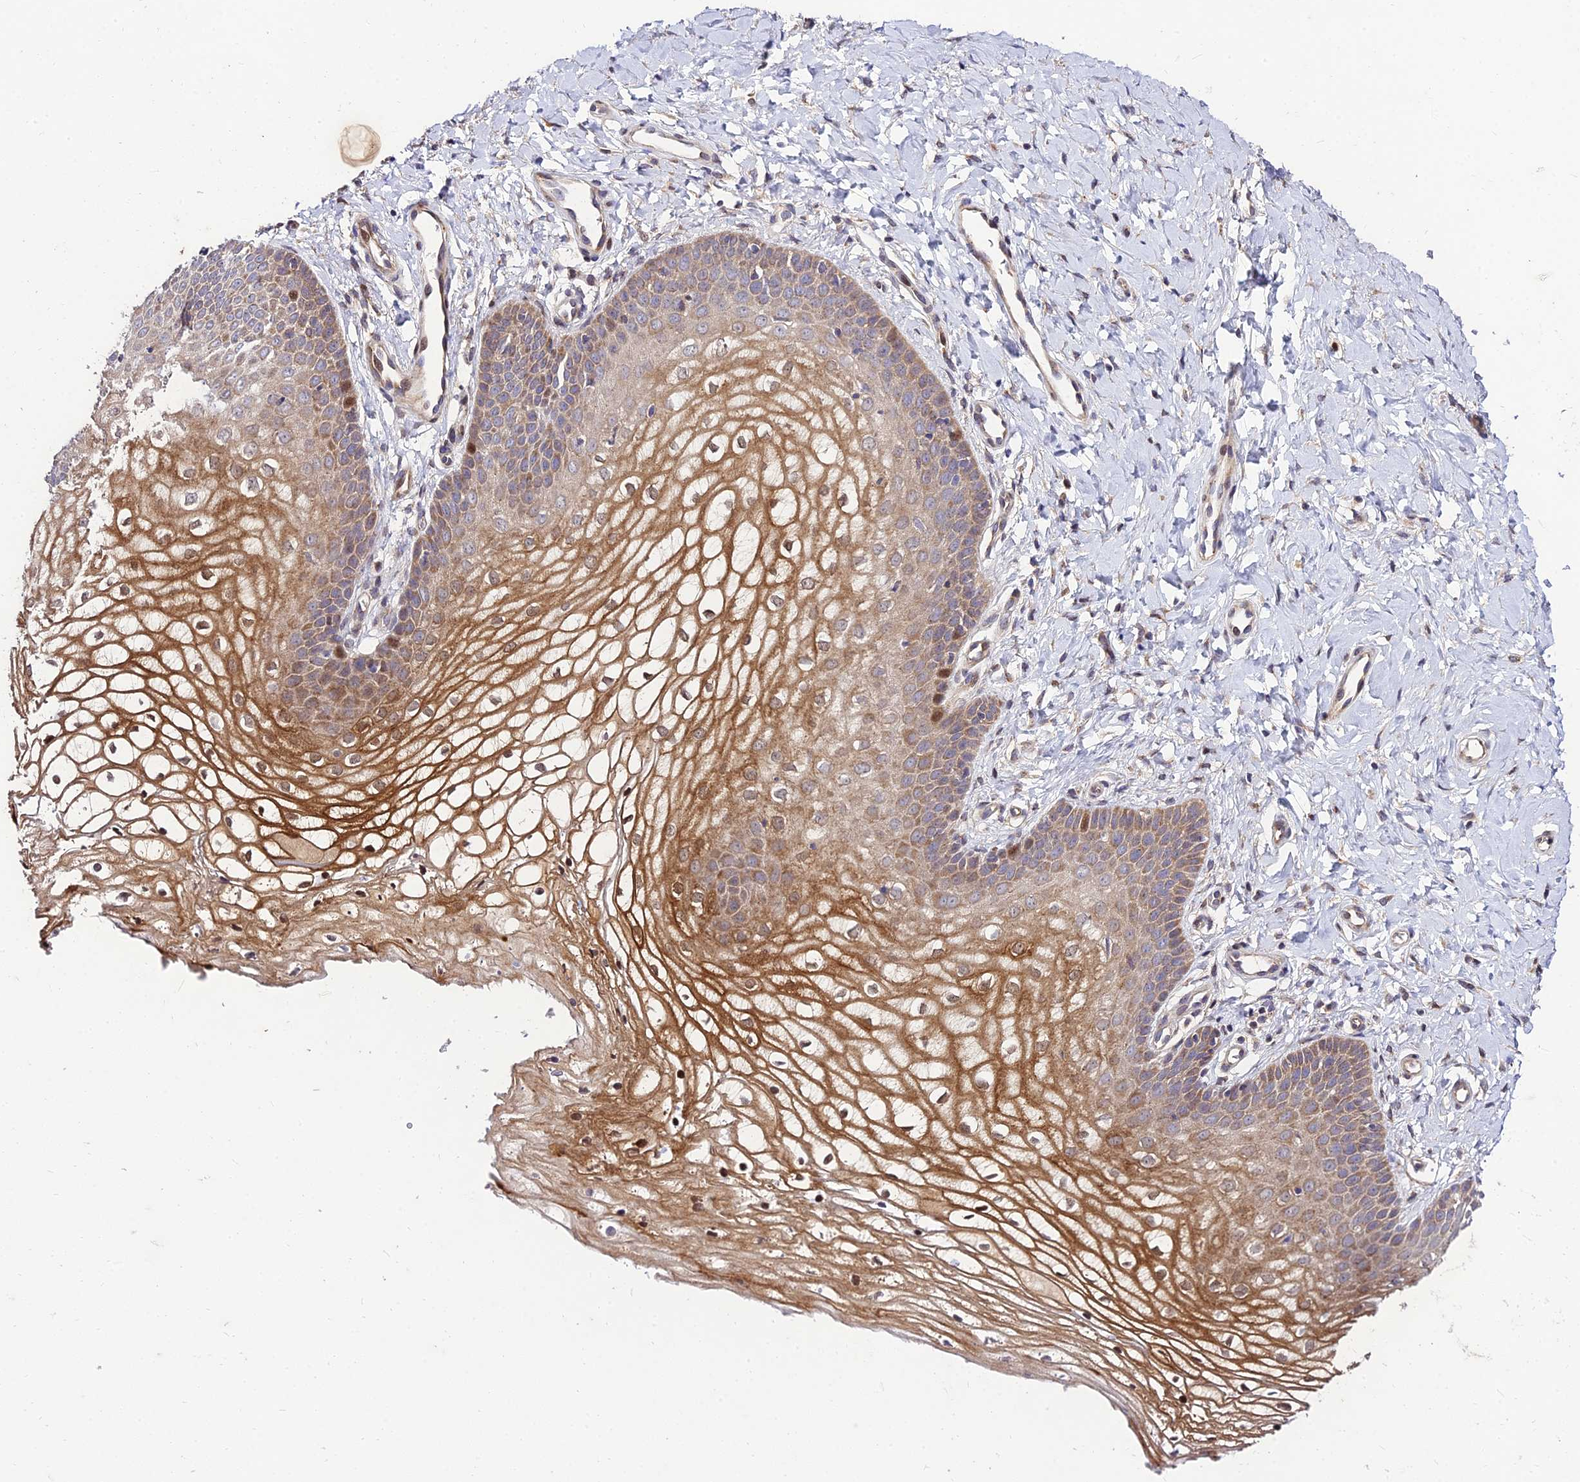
{"staining": {"intensity": "moderate", "quantity": ">75%", "location": "cytoplasmic/membranous,nuclear"}, "tissue": "vagina", "cell_type": "Squamous epithelial cells", "image_type": "normal", "snomed": [{"axis": "morphology", "description": "Normal tissue, NOS"}, {"axis": "topography", "description": "Vagina"}], "caption": "An image of vagina stained for a protein displays moderate cytoplasmic/membranous,nuclear brown staining in squamous epithelial cells.", "gene": "MKKS", "patient": {"sex": "female", "age": 68}}